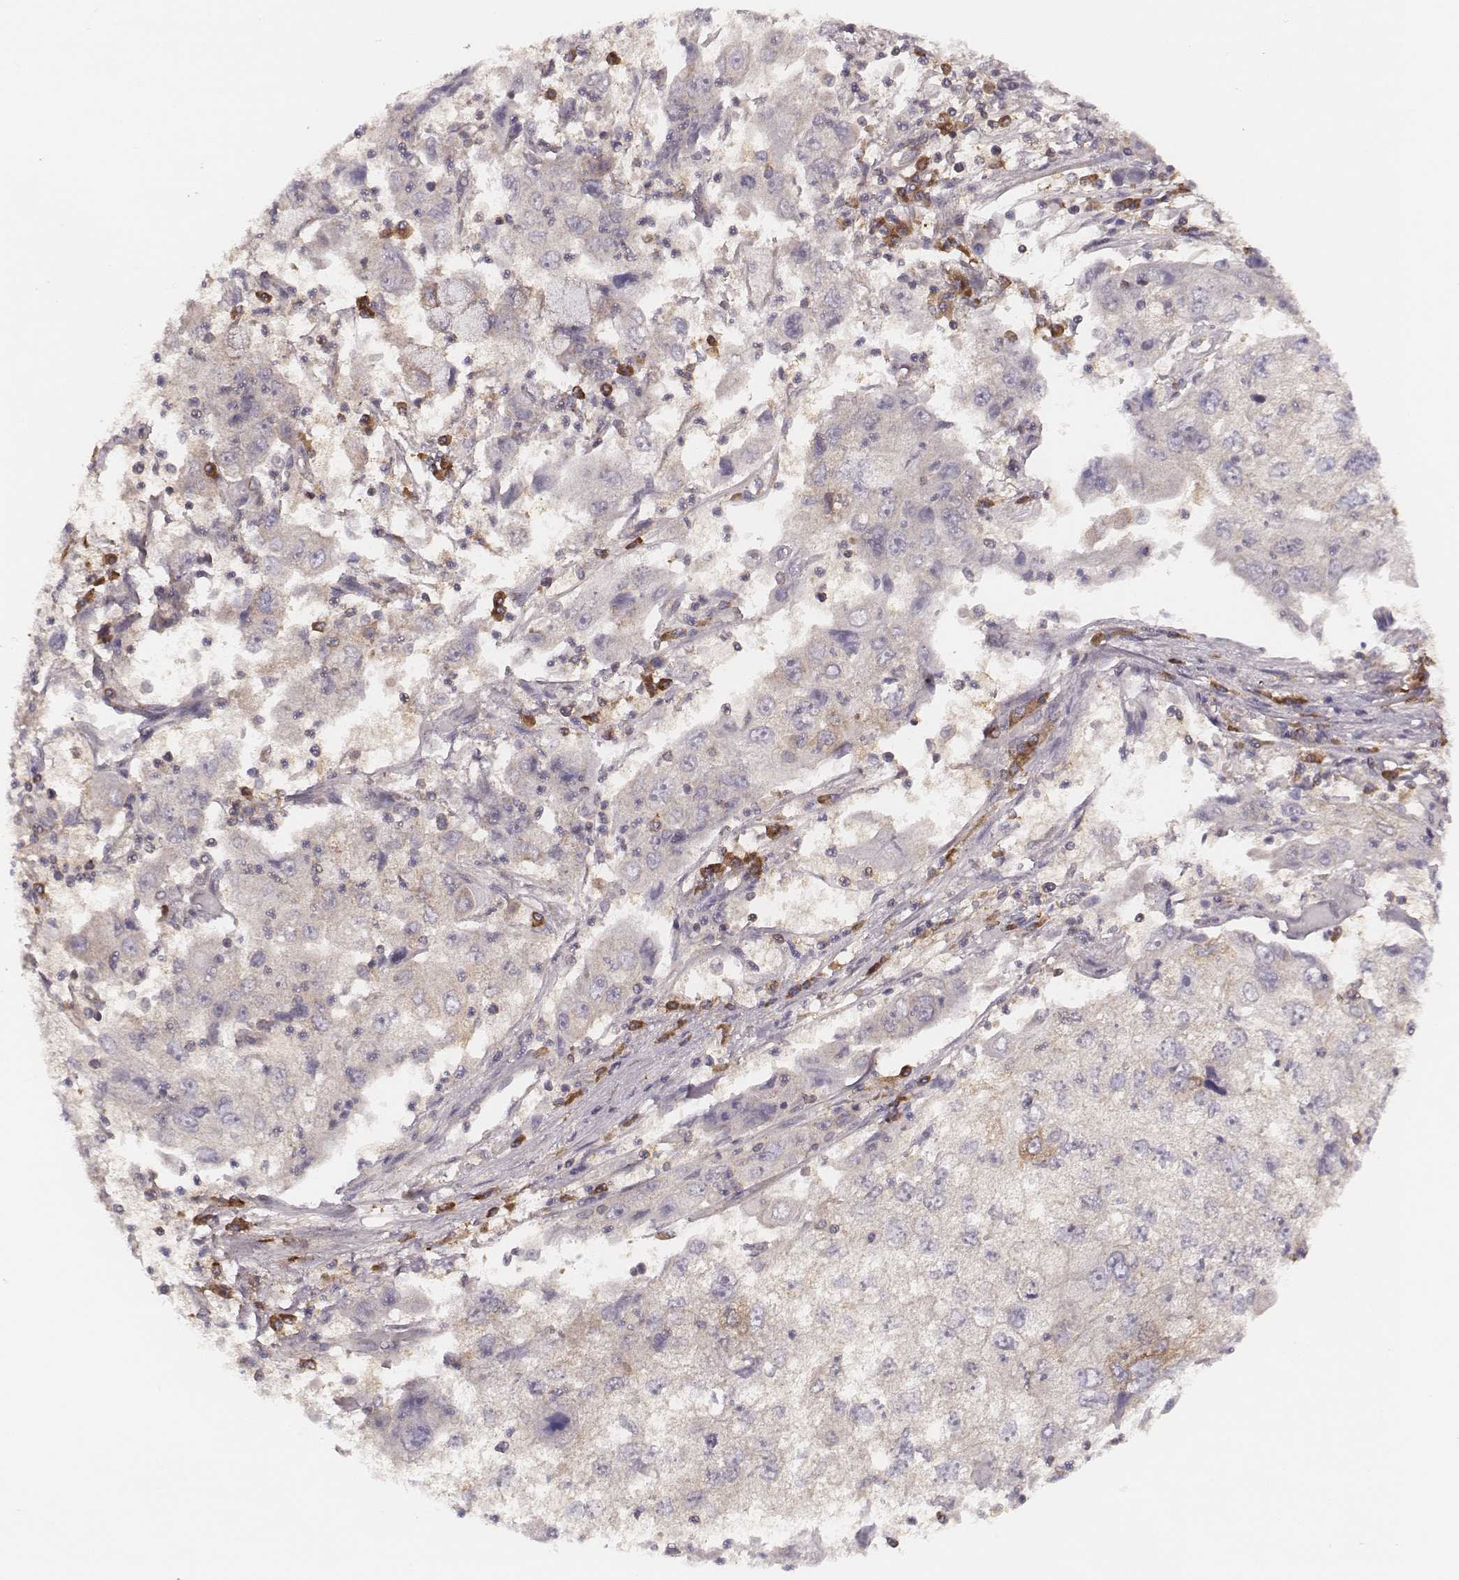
{"staining": {"intensity": "negative", "quantity": "none", "location": "none"}, "tissue": "cervical cancer", "cell_type": "Tumor cells", "image_type": "cancer", "snomed": [{"axis": "morphology", "description": "Squamous cell carcinoma, NOS"}, {"axis": "topography", "description": "Cervix"}], "caption": "An immunohistochemistry (IHC) photomicrograph of cervical squamous cell carcinoma is shown. There is no staining in tumor cells of cervical squamous cell carcinoma.", "gene": "CARS1", "patient": {"sex": "female", "age": 36}}